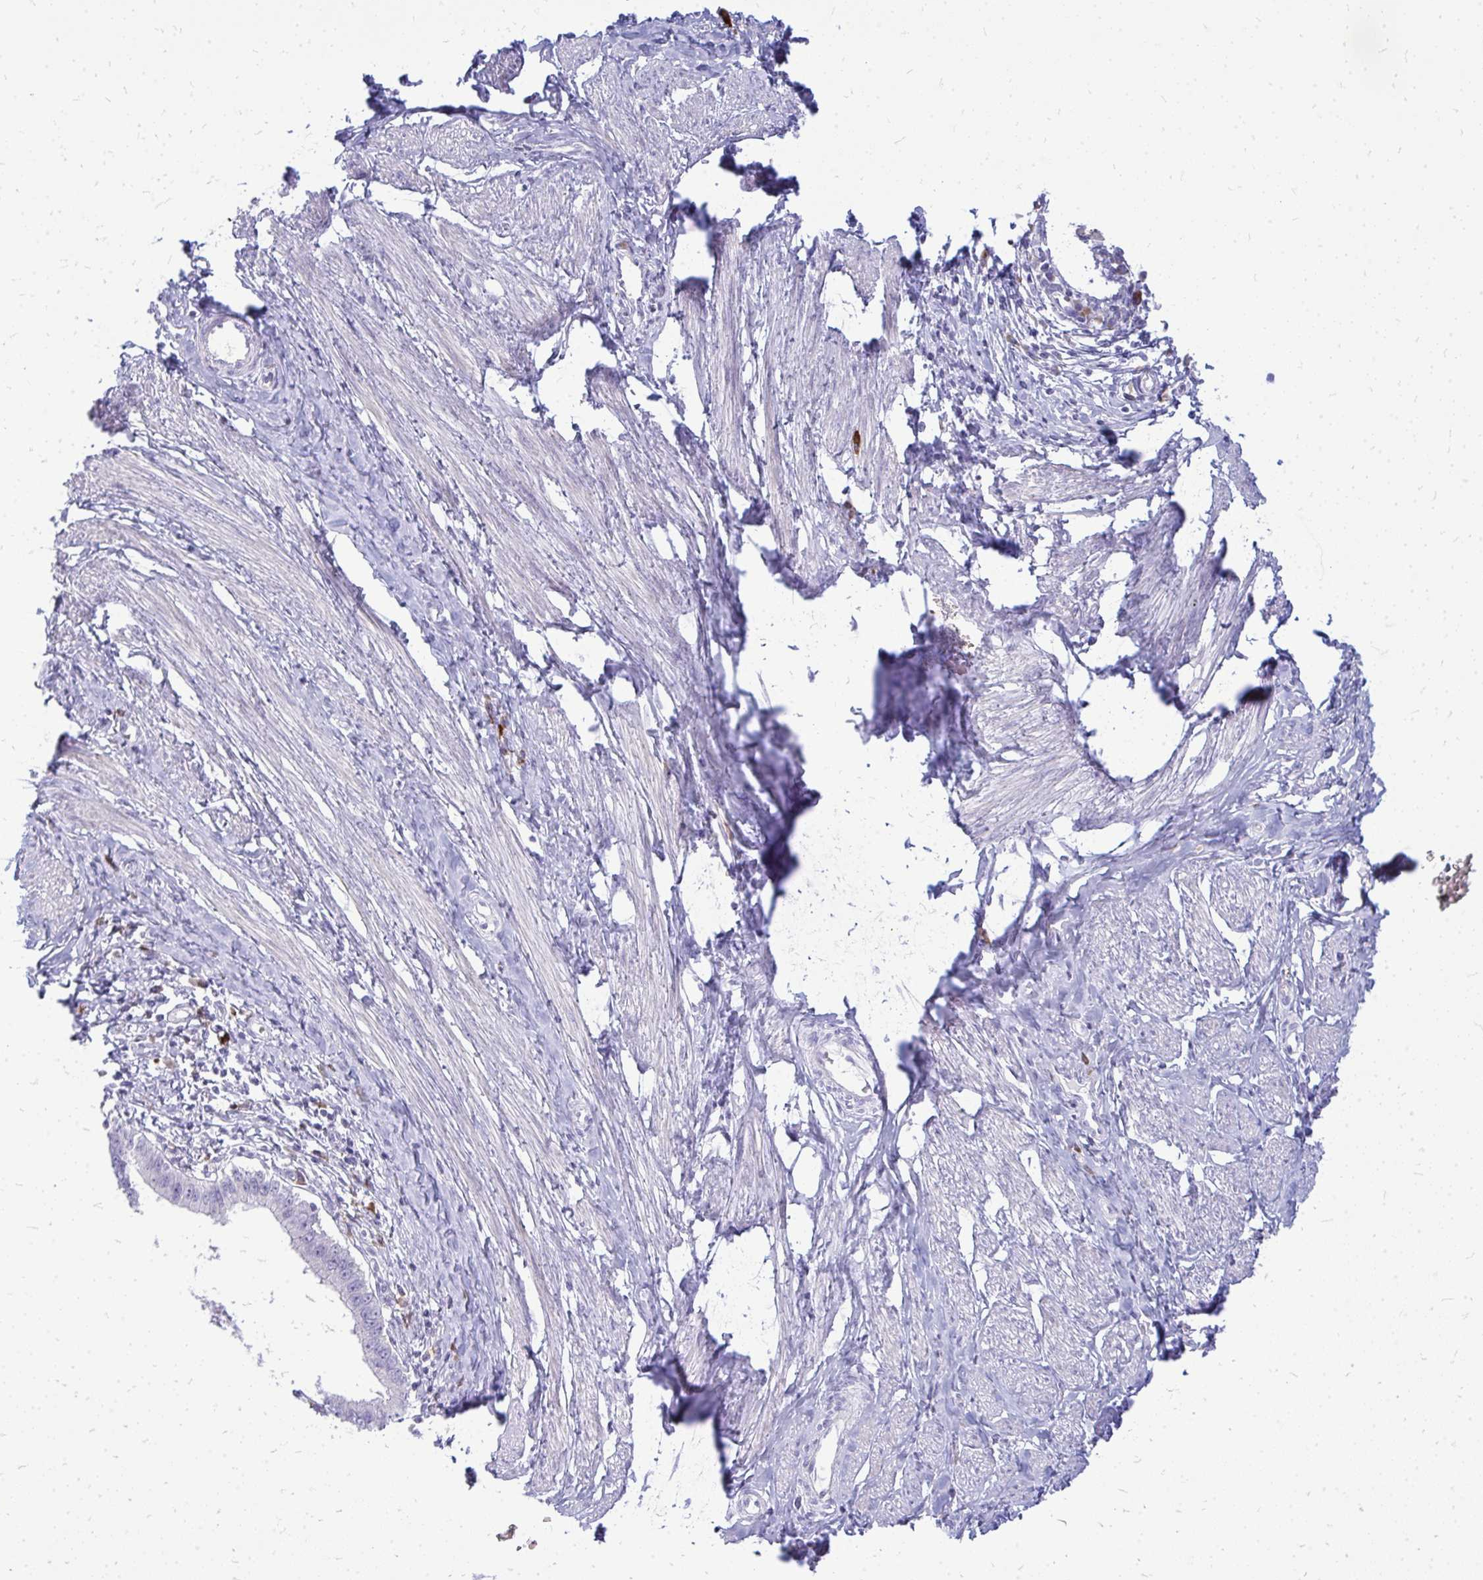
{"staining": {"intensity": "negative", "quantity": "none", "location": "none"}, "tissue": "cervical cancer", "cell_type": "Tumor cells", "image_type": "cancer", "snomed": [{"axis": "morphology", "description": "Adenocarcinoma, NOS"}, {"axis": "topography", "description": "Cervix"}], "caption": "Protein analysis of cervical adenocarcinoma demonstrates no significant positivity in tumor cells.", "gene": "TSPEAR", "patient": {"sex": "female", "age": 36}}